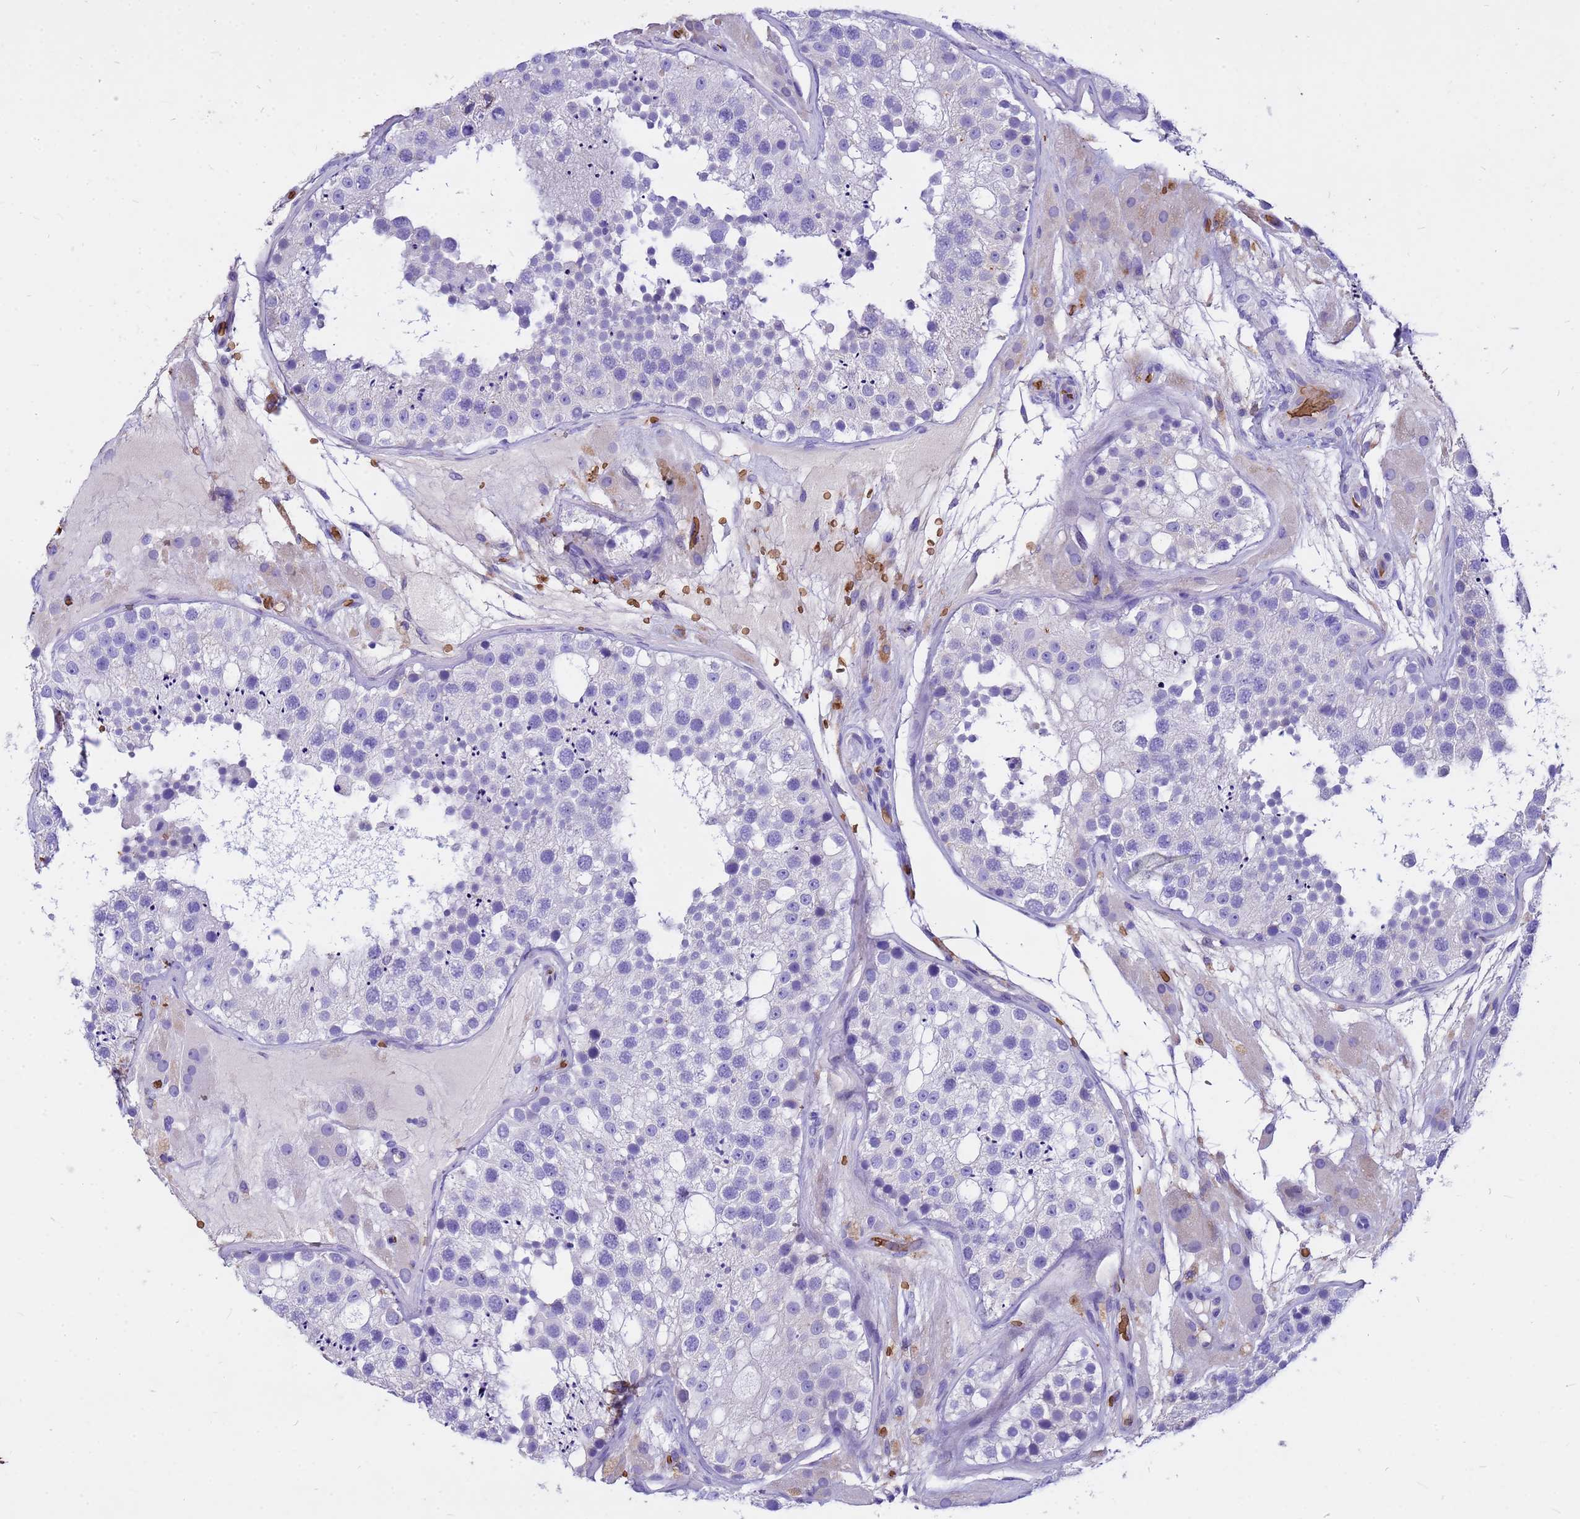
{"staining": {"intensity": "negative", "quantity": "none", "location": "none"}, "tissue": "testis", "cell_type": "Cells in seminiferous ducts", "image_type": "normal", "snomed": [{"axis": "morphology", "description": "Normal tissue, NOS"}, {"axis": "topography", "description": "Testis"}], "caption": "The image demonstrates no staining of cells in seminiferous ducts in normal testis.", "gene": "HBA1", "patient": {"sex": "male", "age": 26}}